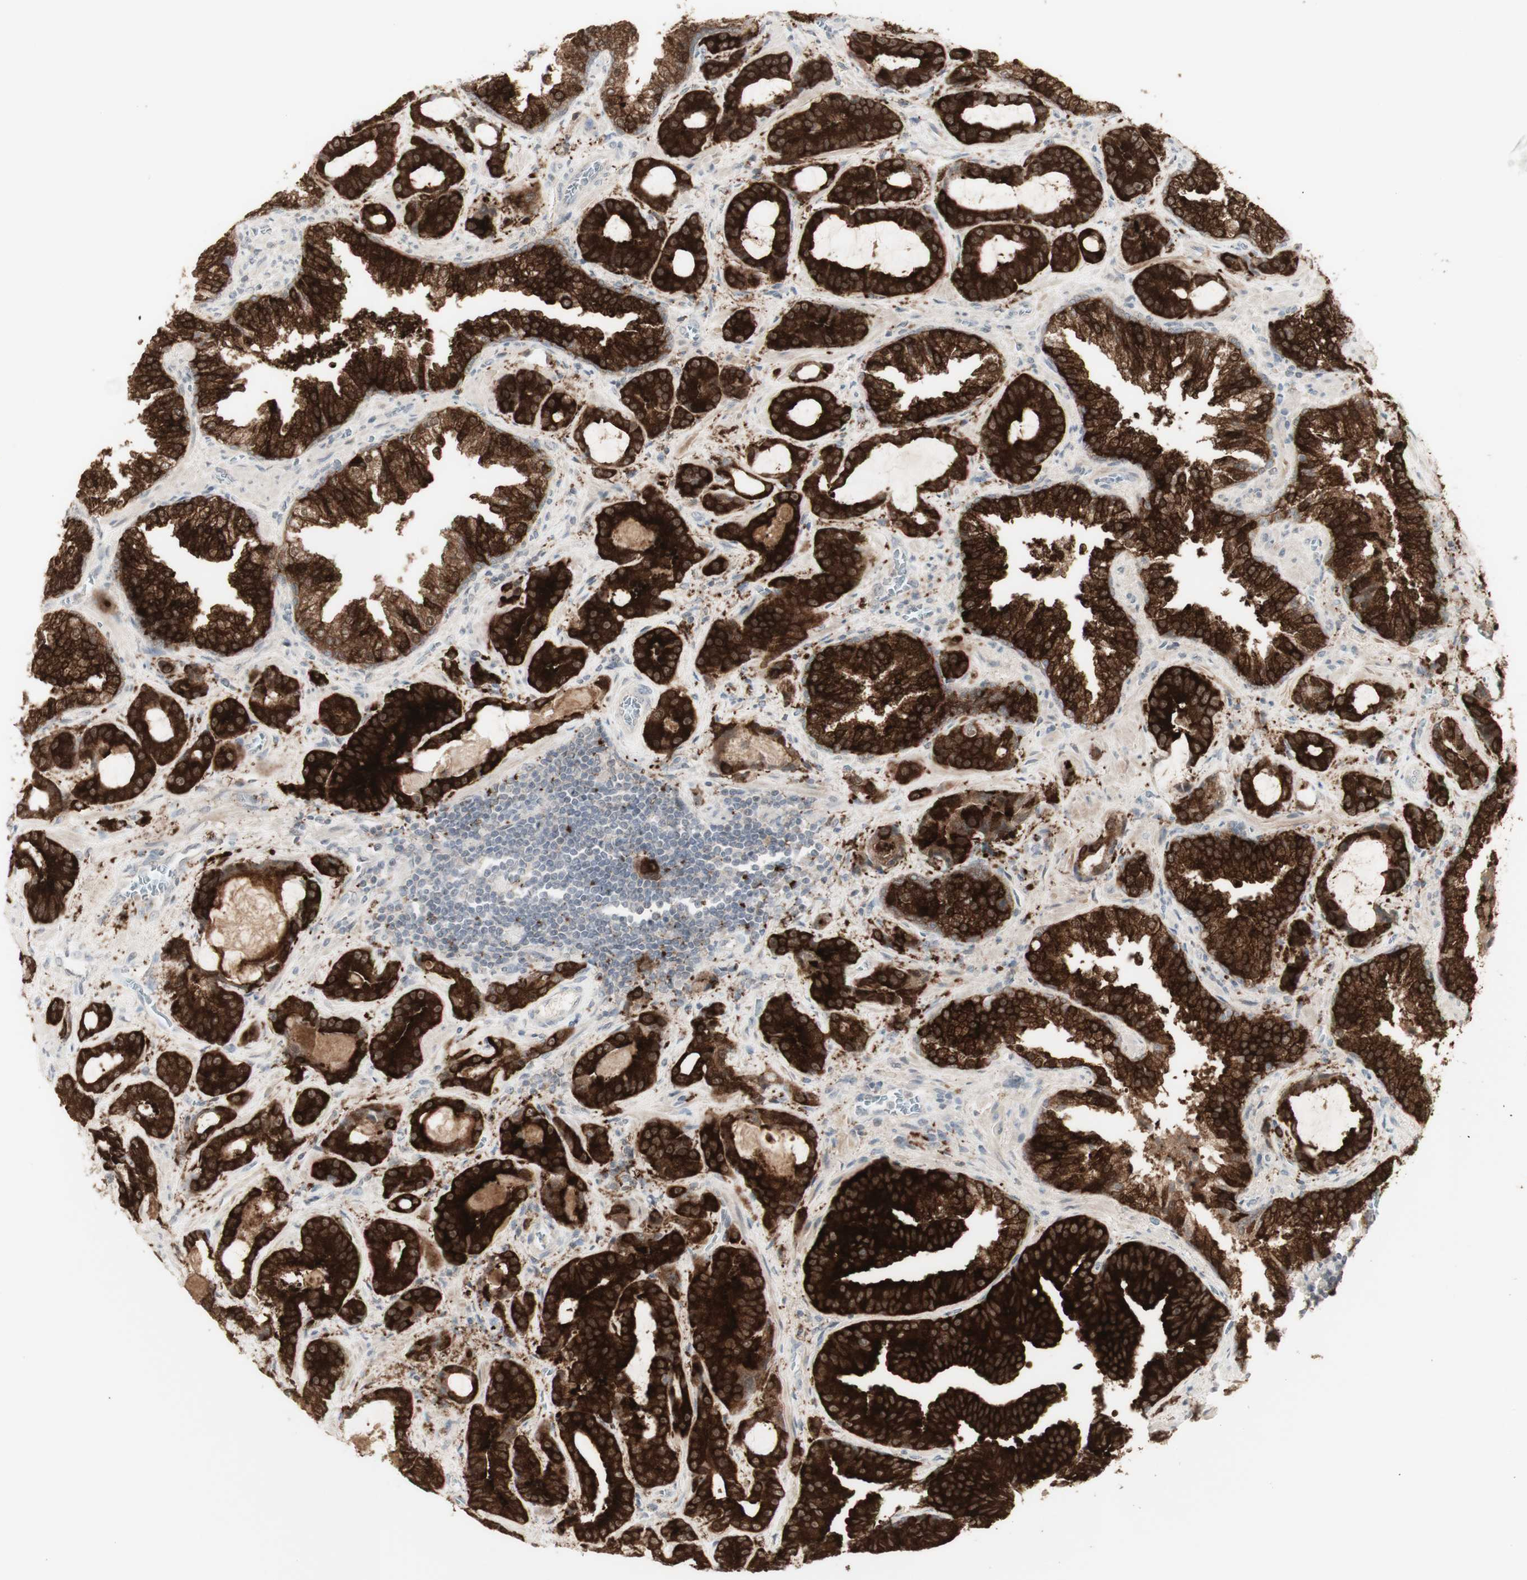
{"staining": {"intensity": "strong", "quantity": ">75%", "location": "cytoplasmic/membranous"}, "tissue": "prostate cancer", "cell_type": "Tumor cells", "image_type": "cancer", "snomed": [{"axis": "morphology", "description": "Adenocarcinoma, Low grade"}, {"axis": "topography", "description": "Prostate"}], "caption": "This micrograph shows immunohistochemistry staining of human prostate low-grade adenocarcinoma, with high strong cytoplasmic/membranous staining in about >75% of tumor cells.", "gene": "C1orf116", "patient": {"sex": "male", "age": 60}}